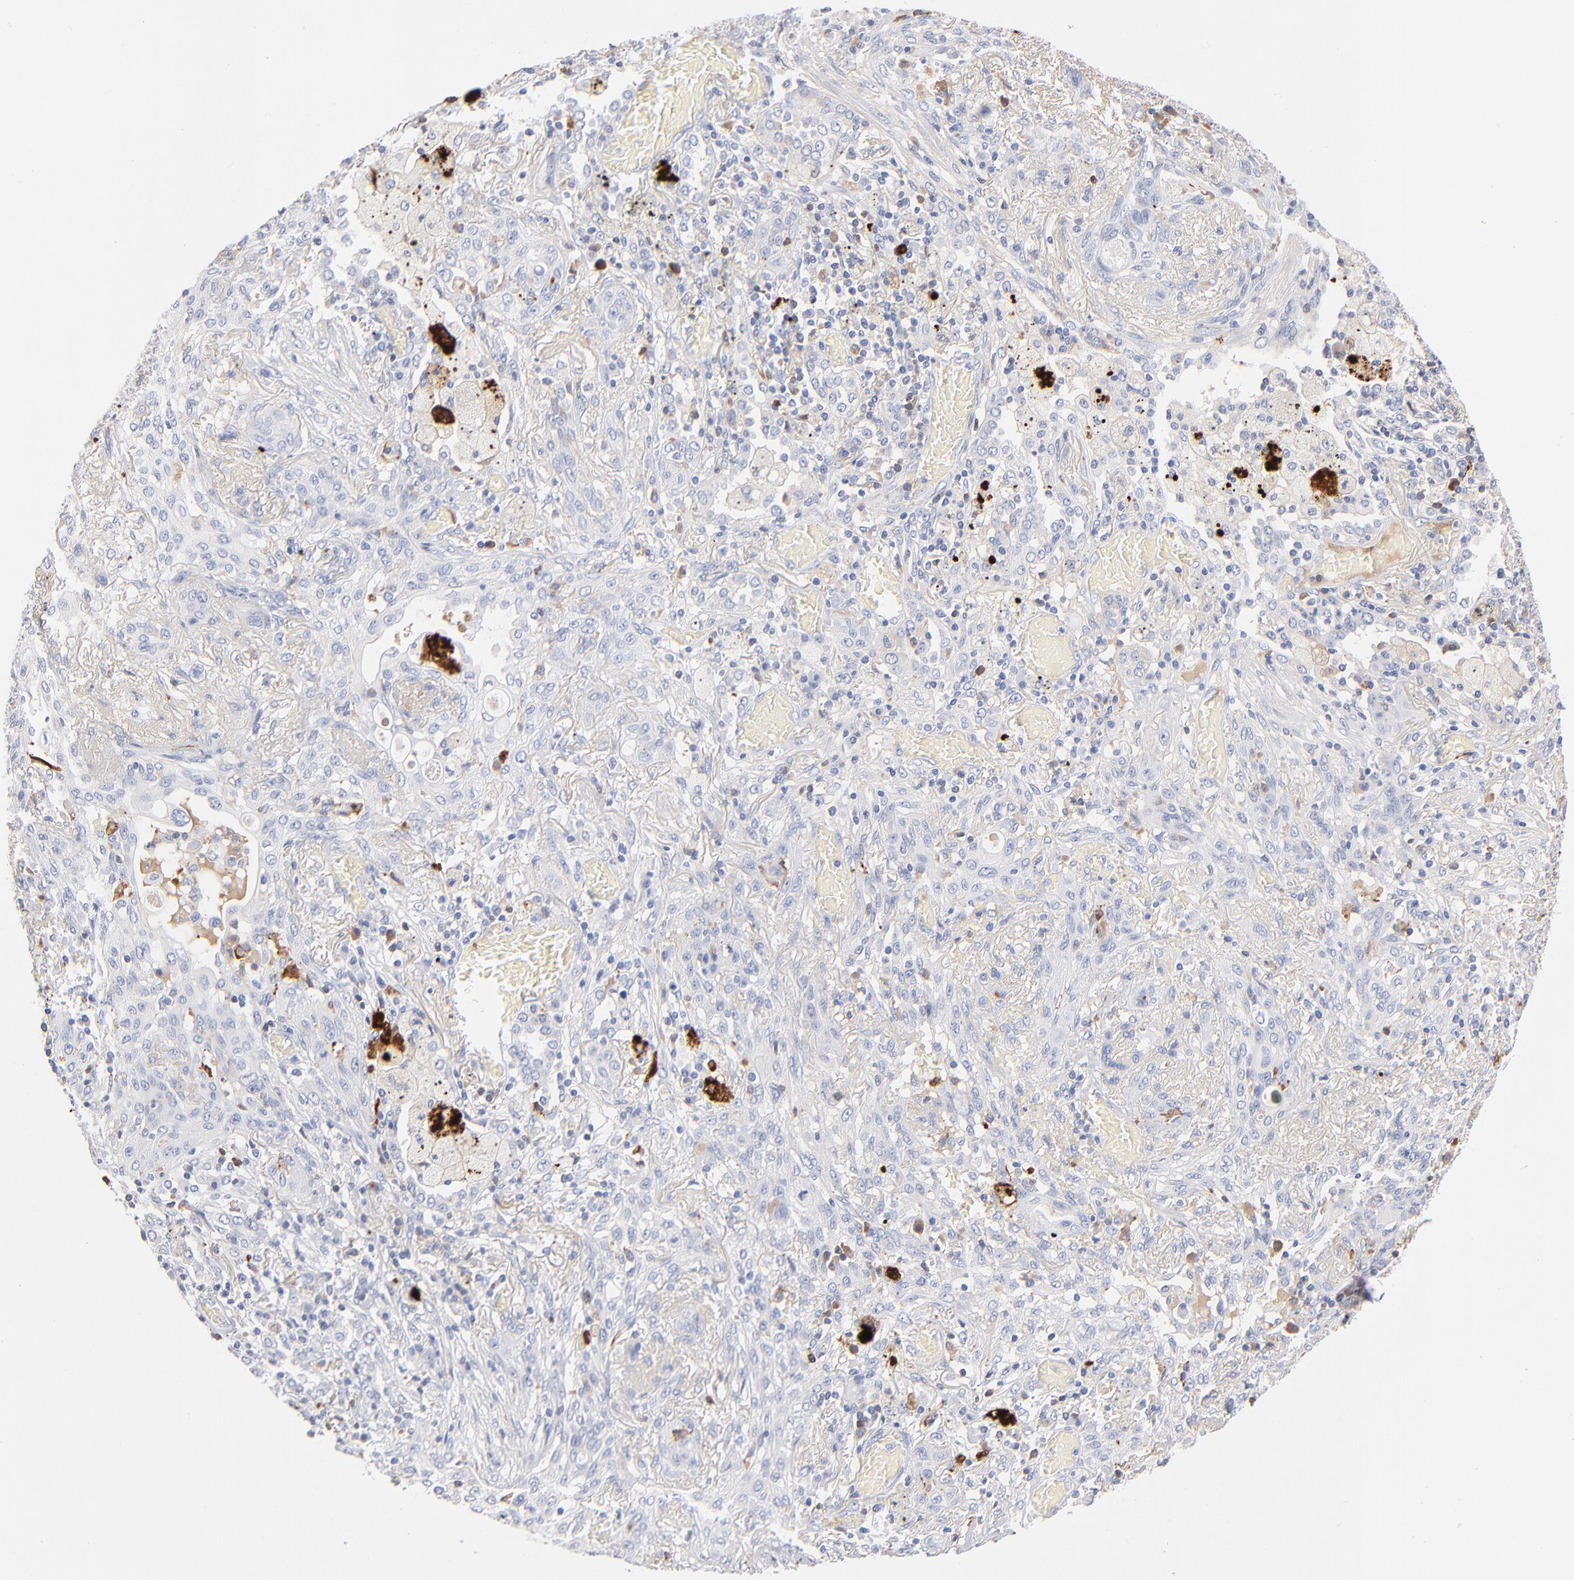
{"staining": {"intensity": "negative", "quantity": "none", "location": "none"}, "tissue": "lung cancer", "cell_type": "Tumor cells", "image_type": "cancer", "snomed": [{"axis": "morphology", "description": "Squamous cell carcinoma, NOS"}, {"axis": "topography", "description": "Lung"}], "caption": "Immunohistochemistry (IHC) histopathology image of neoplastic tissue: human squamous cell carcinoma (lung) stained with DAB (3,3'-diaminobenzidine) shows no significant protein staining in tumor cells.", "gene": "APOH", "patient": {"sex": "female", "age": 47}}